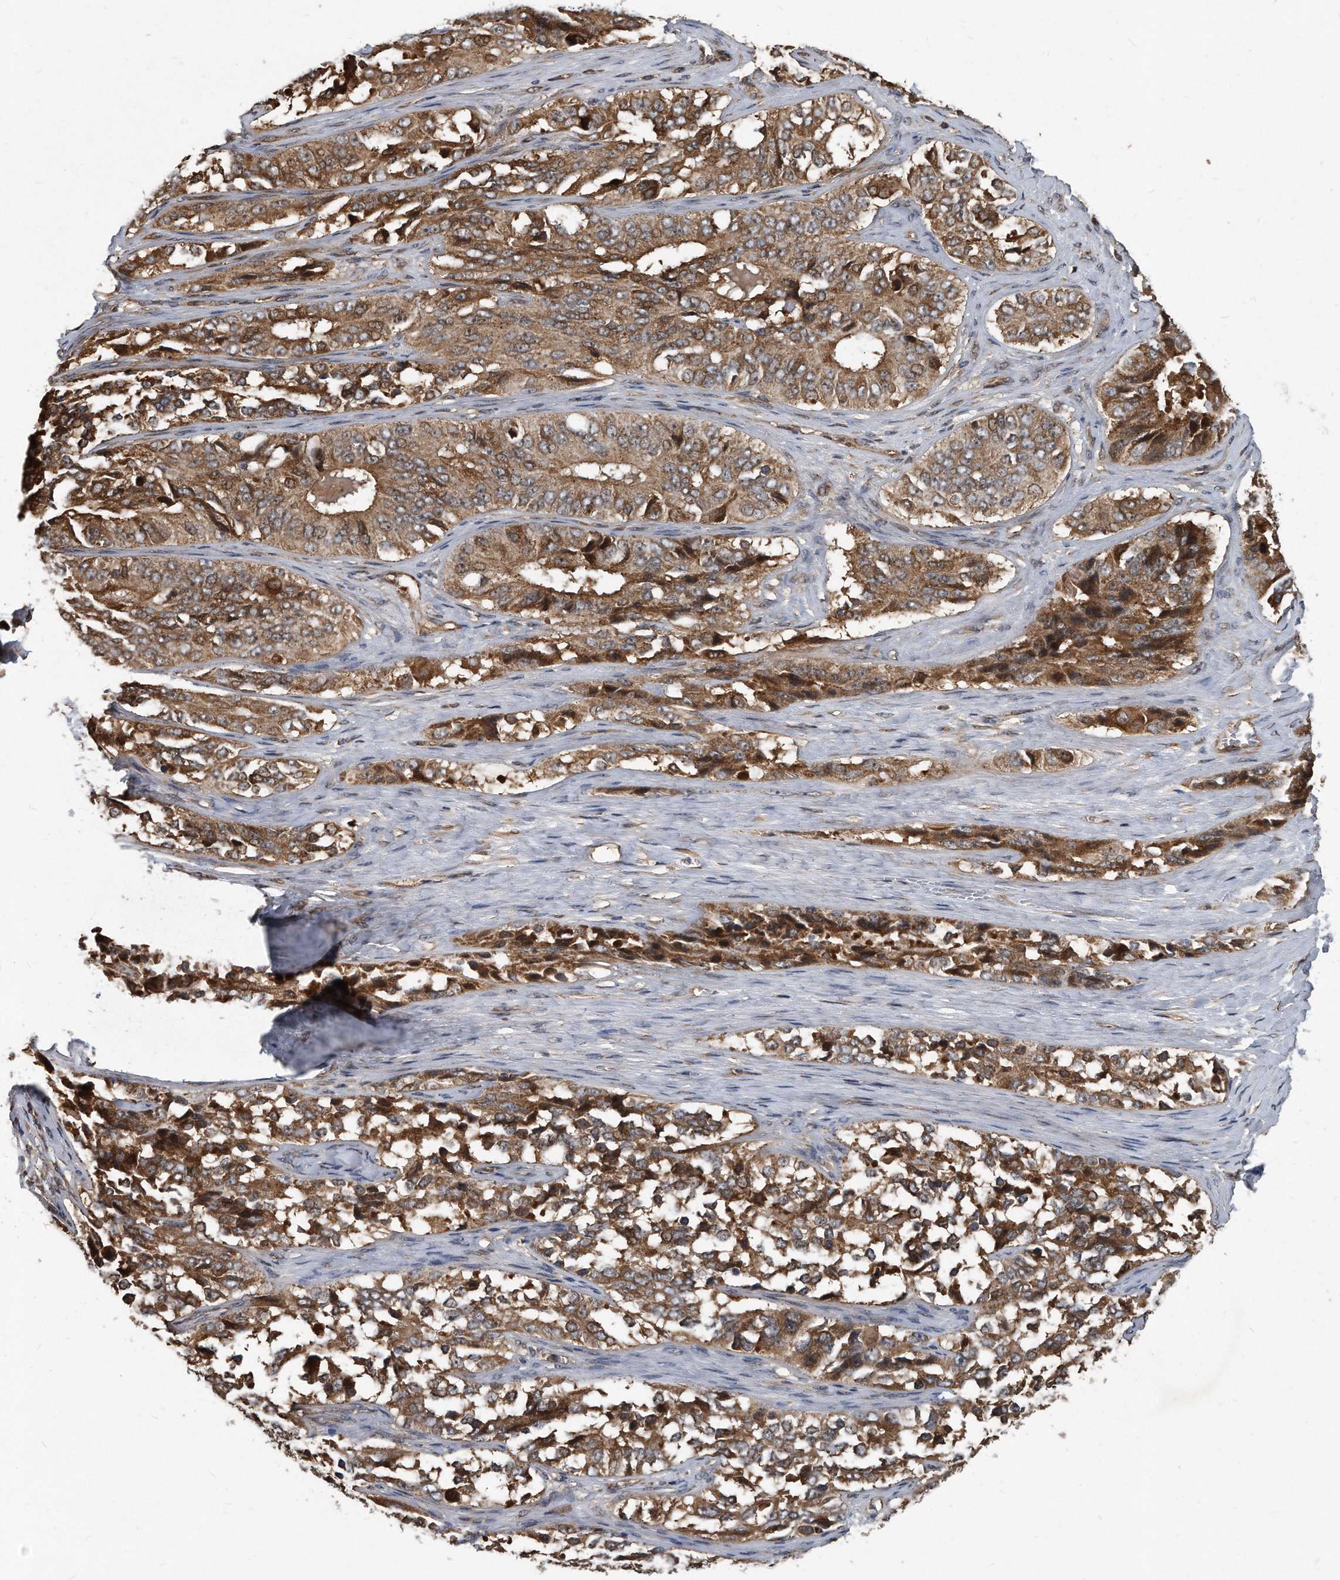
{"staining": {"intensity": "moderate", "quantity": ">75%", "location": "cytoplasmic/membranous"}, "tissue": "ovarian cancer", "cell_type": "Tumor cells", "image_type": "cancer", "snomed": [{"axis": "morphology", "description": "Carcinoma, endometroid"}, {"axis": "topography", "description": "Ovary"}], "caption": "Immunohistochemistry micrograph of human ovarian endometroid carcinoma stained for a protein (brown), which reveals medium levels of moderate cytoplasmic/membranous staining in about >75% of tumor cells.", "gene": "FAM136A", "patient": {"sex": "female", "age": 51}}